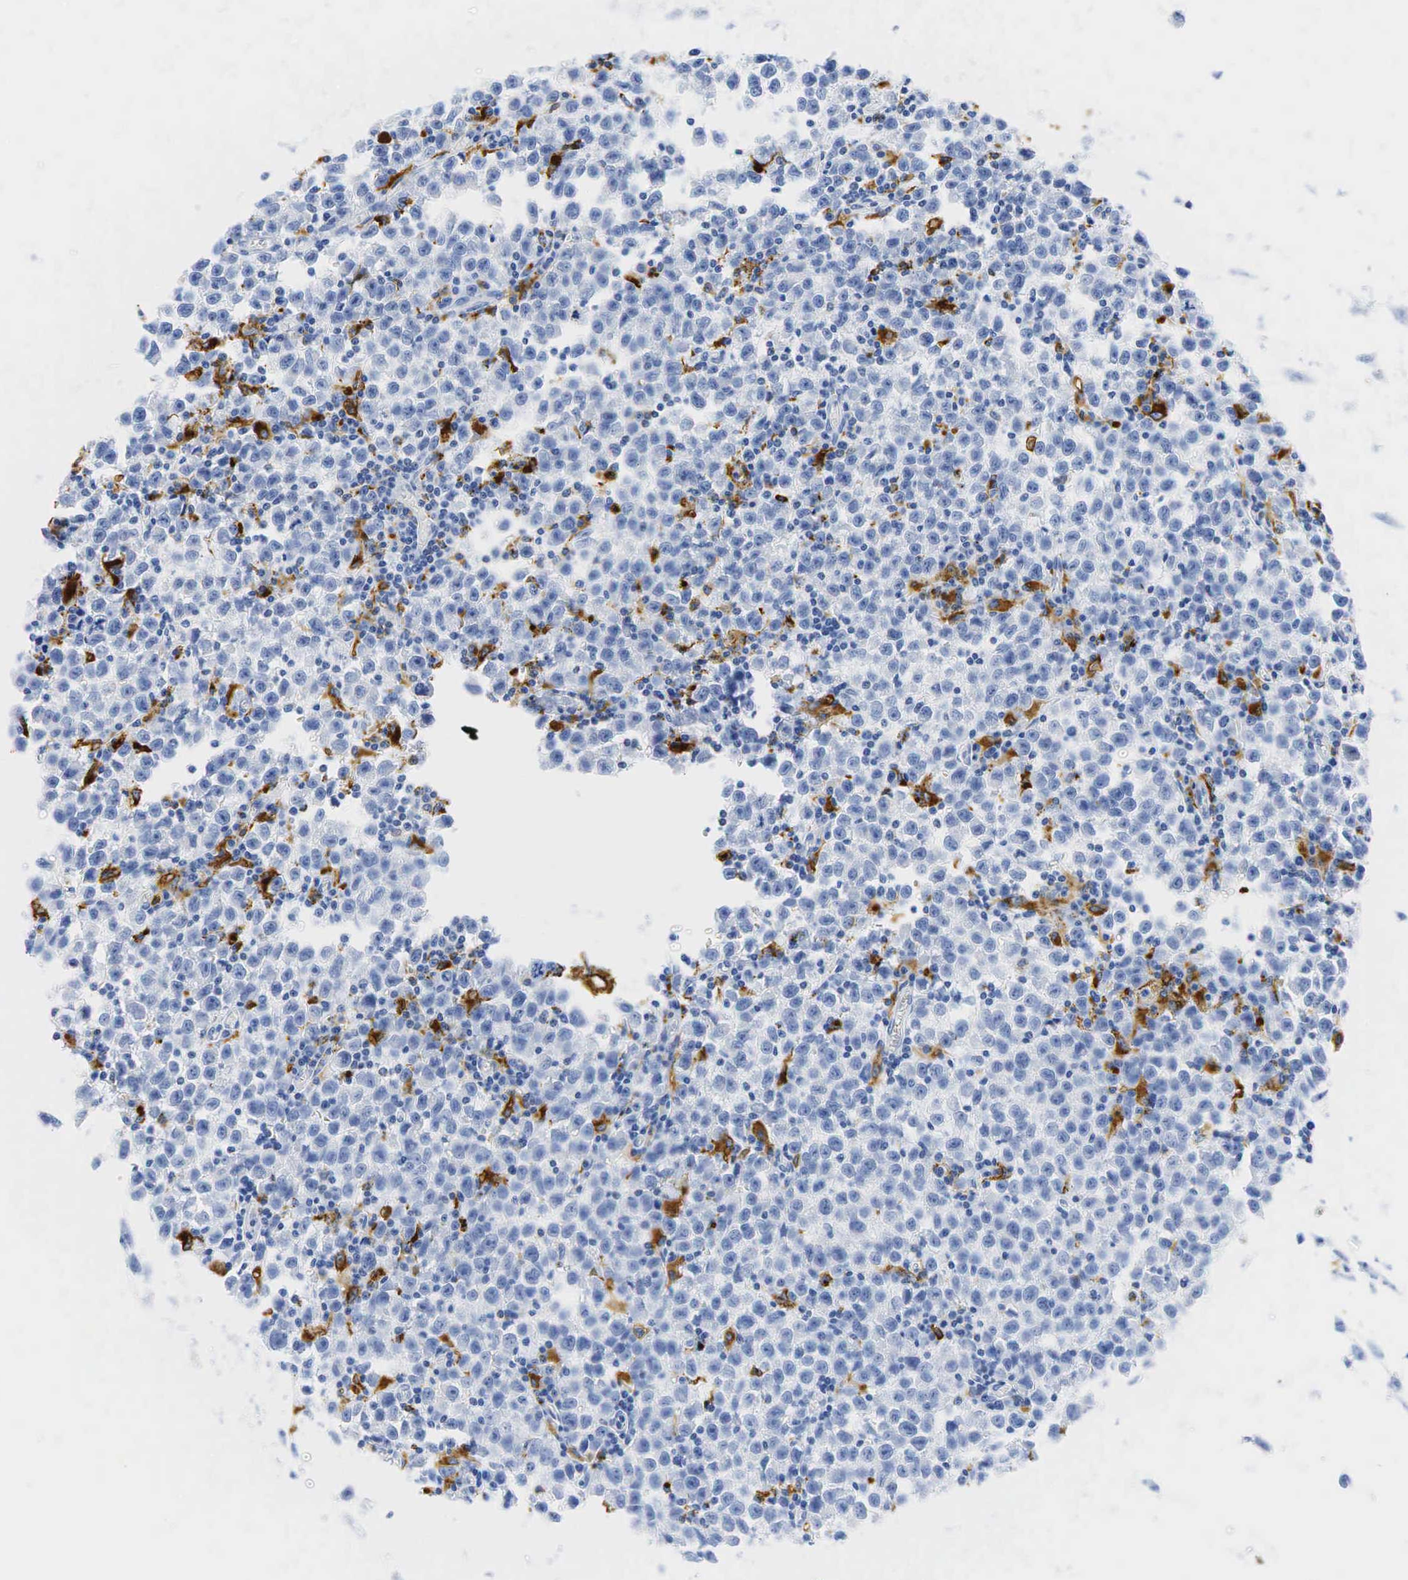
{"staining": {"intensity": "negative", "quantity": "none", "location": "none"}, "tissue": "testis cancer", "cell_type": "Tumor cells", "image_type": "cancer", "snomed": [{"axis": "morphology", "description": "Seminoma, NOS"}, {"axis": "topography", "description": "Testis"}], "caption": "The IHC histopathology image has no significant staining in tumor cells of testis cancer tissue.", "gene": "CD68", "patient": {"sex": "male", "age": 35}}